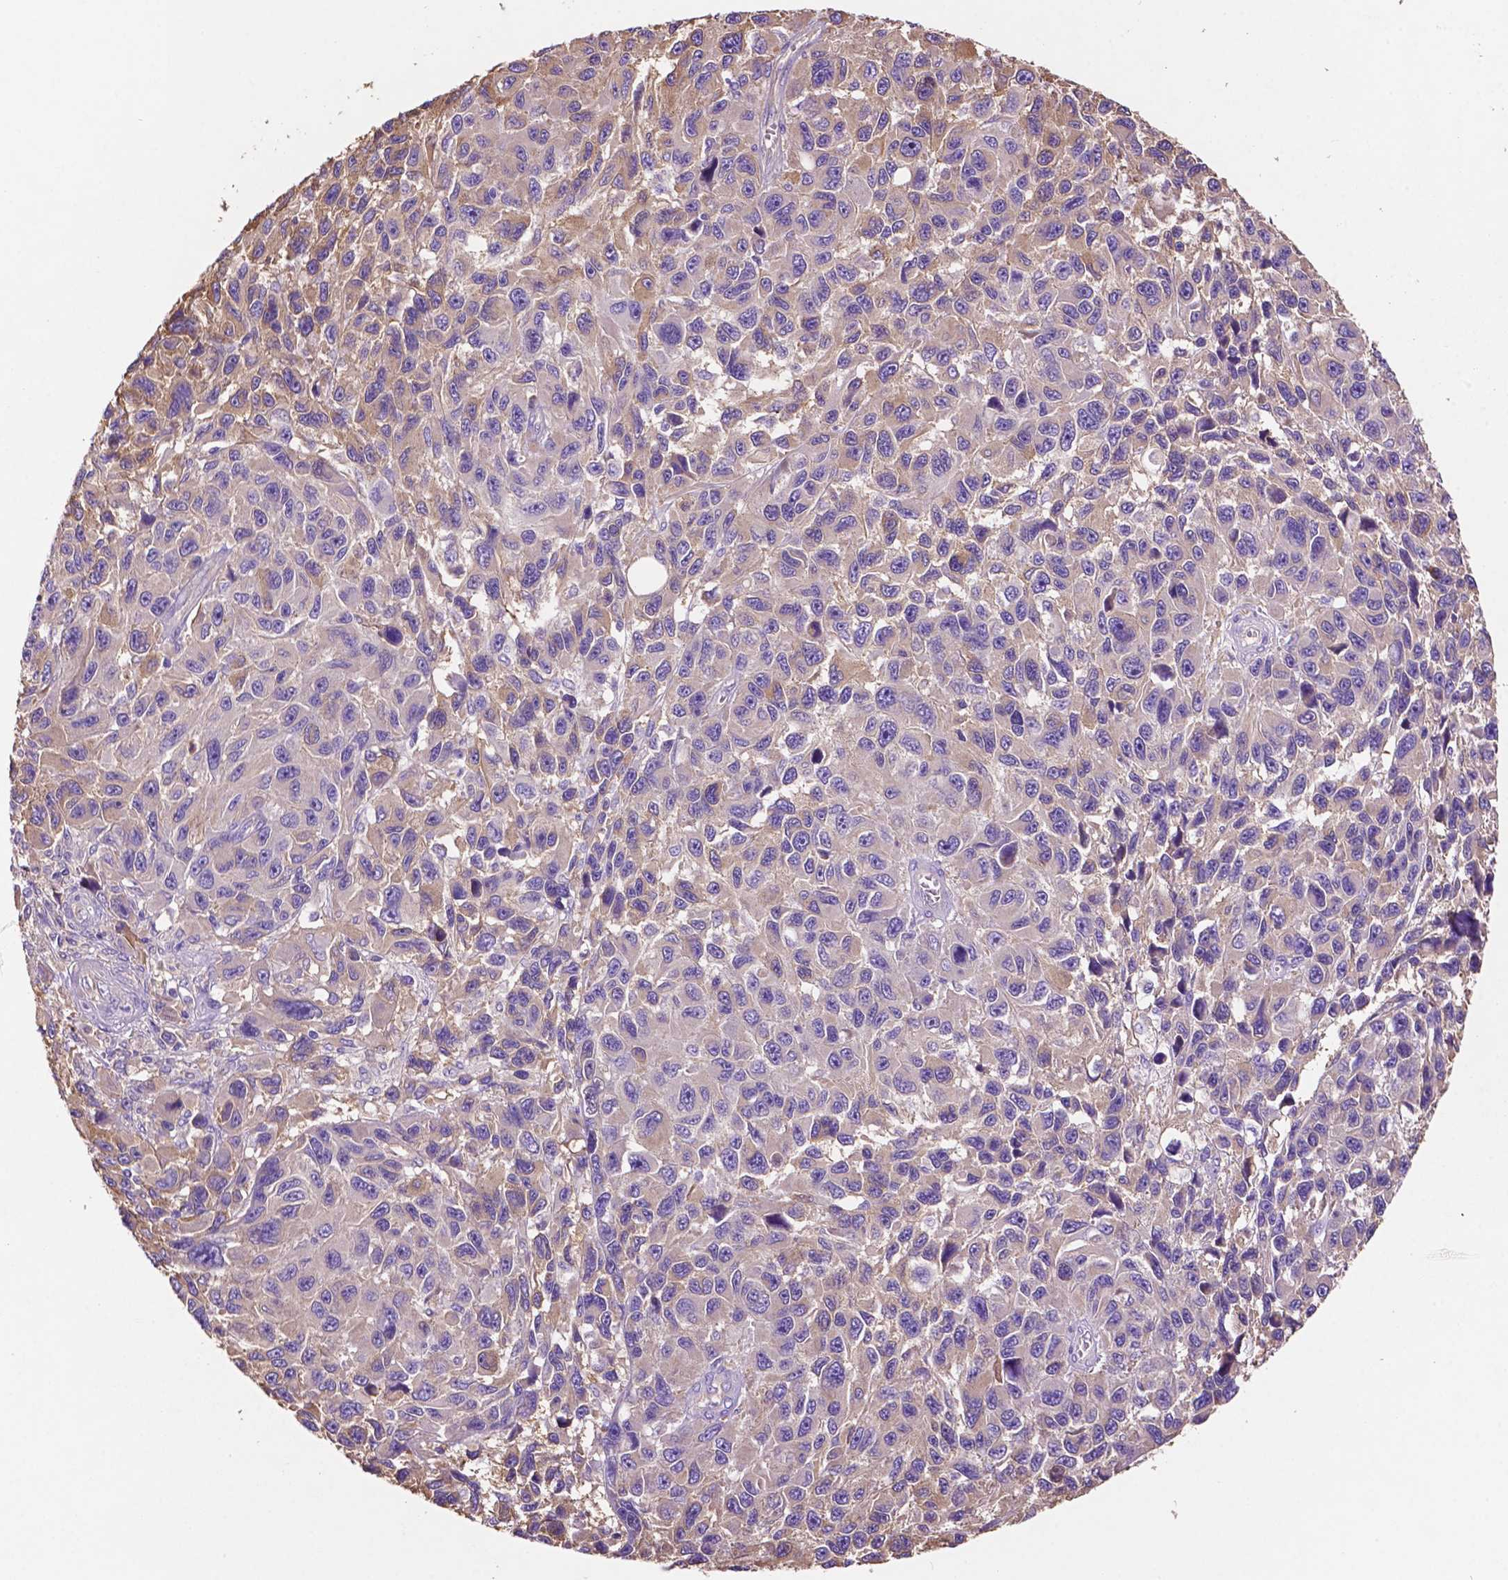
{"staining": {"intensity": "weak", "quantity": "<25%", "location": "cytoplasmic/membranous"}, "tissue": "melanoma", "cell_type": "Tumor cells", "image_type": "cancer", "snomed": [{"axis": "morphology", "description": "Malignant melanoma, NOS"}, {"axis": "topography", "description": "Skin"}], "caption": "Tumor cells show no significant positivity in melanoma. (Stains: DAB (3,3'-diaminobenzidine) IHC with hematoxylin counter stain, Microscopy: brightfield microscopy at high magnification).", "gene": "GDPD5", "patient": {"sex": "male", "age": 53}}